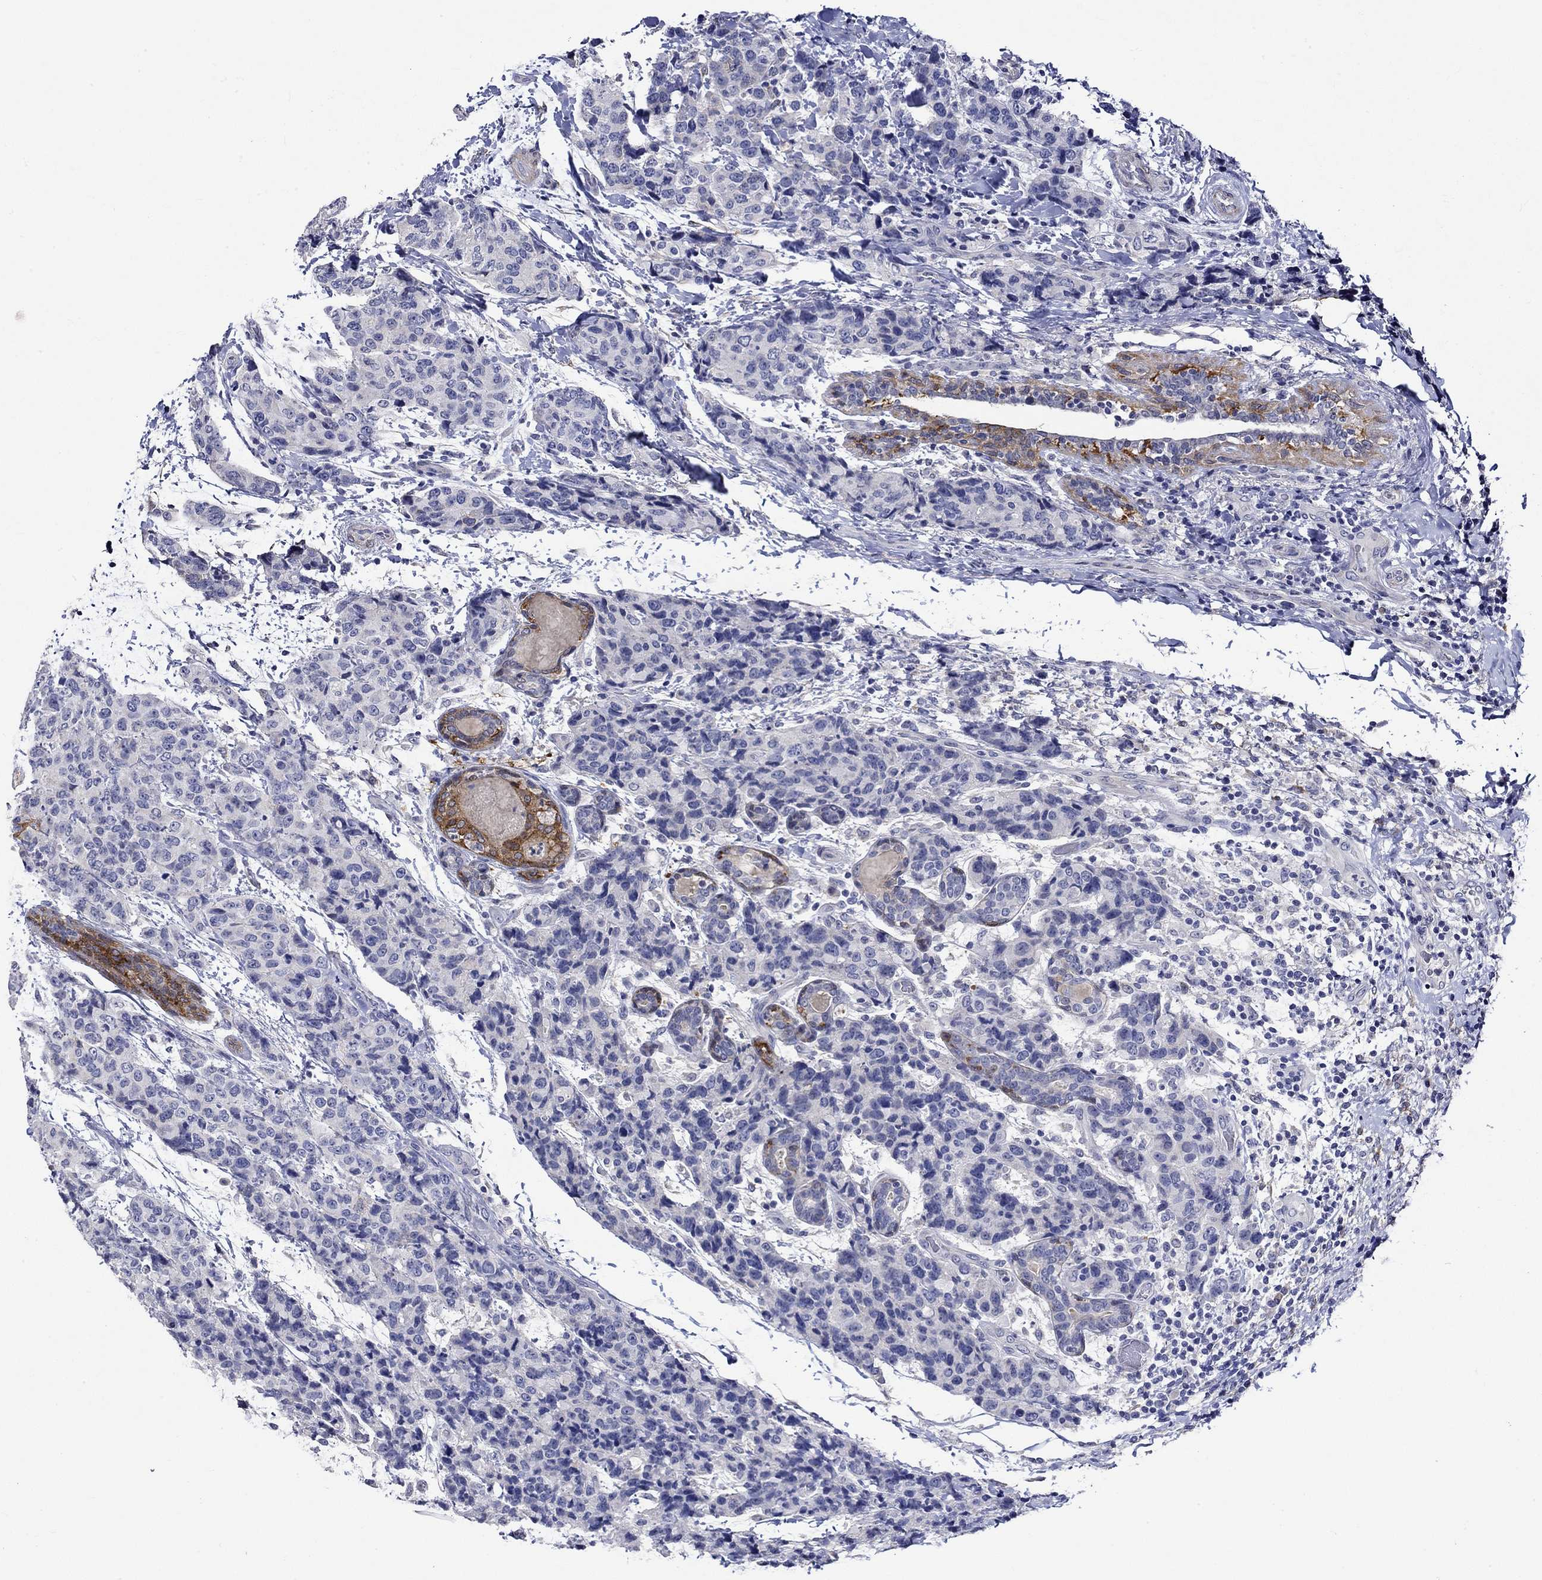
{"staining": {"intensity": "negative", "quantity": "none", "location": "none"}, "tissue": "breast cancer", "cell_type": "Tumor cells", "image_type": "cancer", "snomed": [{"axis": "morphology", "description": "Lobular carcinoma"}, {"axis": "topography", "description": "Breast"}], "caption": "DAB (3,3'-diaminobenzidine) immunohistochemical staining of human lobular carcinoma (breast) displays no significant positivity in tumor cells.", "gene": "CRYAB", "patient": {"sex": "female", "age": 59}}